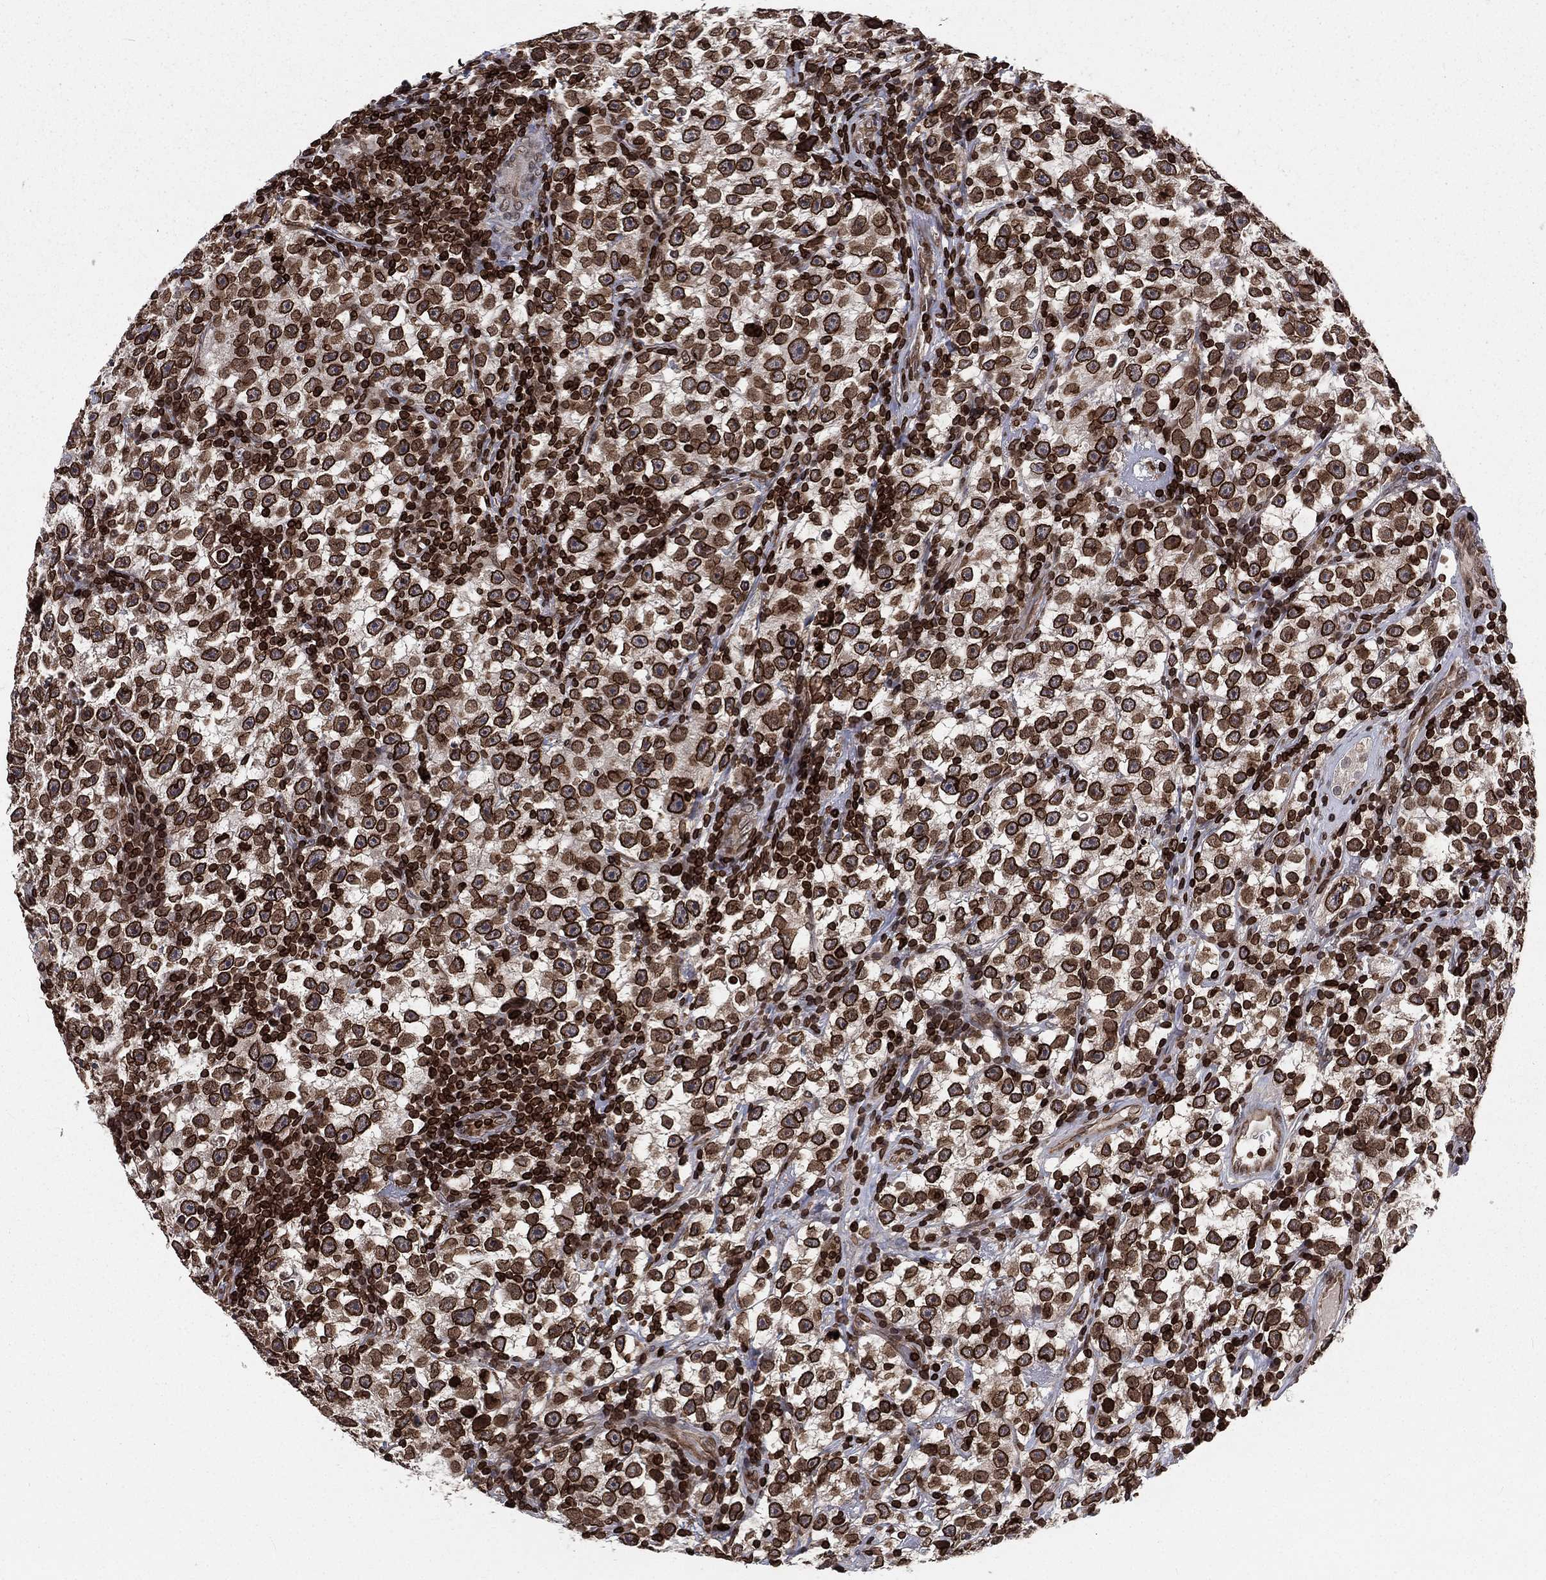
{"staining": {"intensity": "strong", "quantity": ">75%", "location": "cytoplasmic/membranous,nuclear"}, "tissue": "testis cancer", "cell_type": "Tumor cells", "image_type": "cancer", "snomed": [{"axis": "morphology", "description": "Seminoma, NOS"}, {"axis": "topography", "description": "Testis"}], "caption": "Testis cancer (seminoma) tissue shows strong cytoplasmic/membranous and nuclear positivity in approximately >75% of tumor cells", "gene": "LBR", "patient": {"sex": "male", "age": 22}}